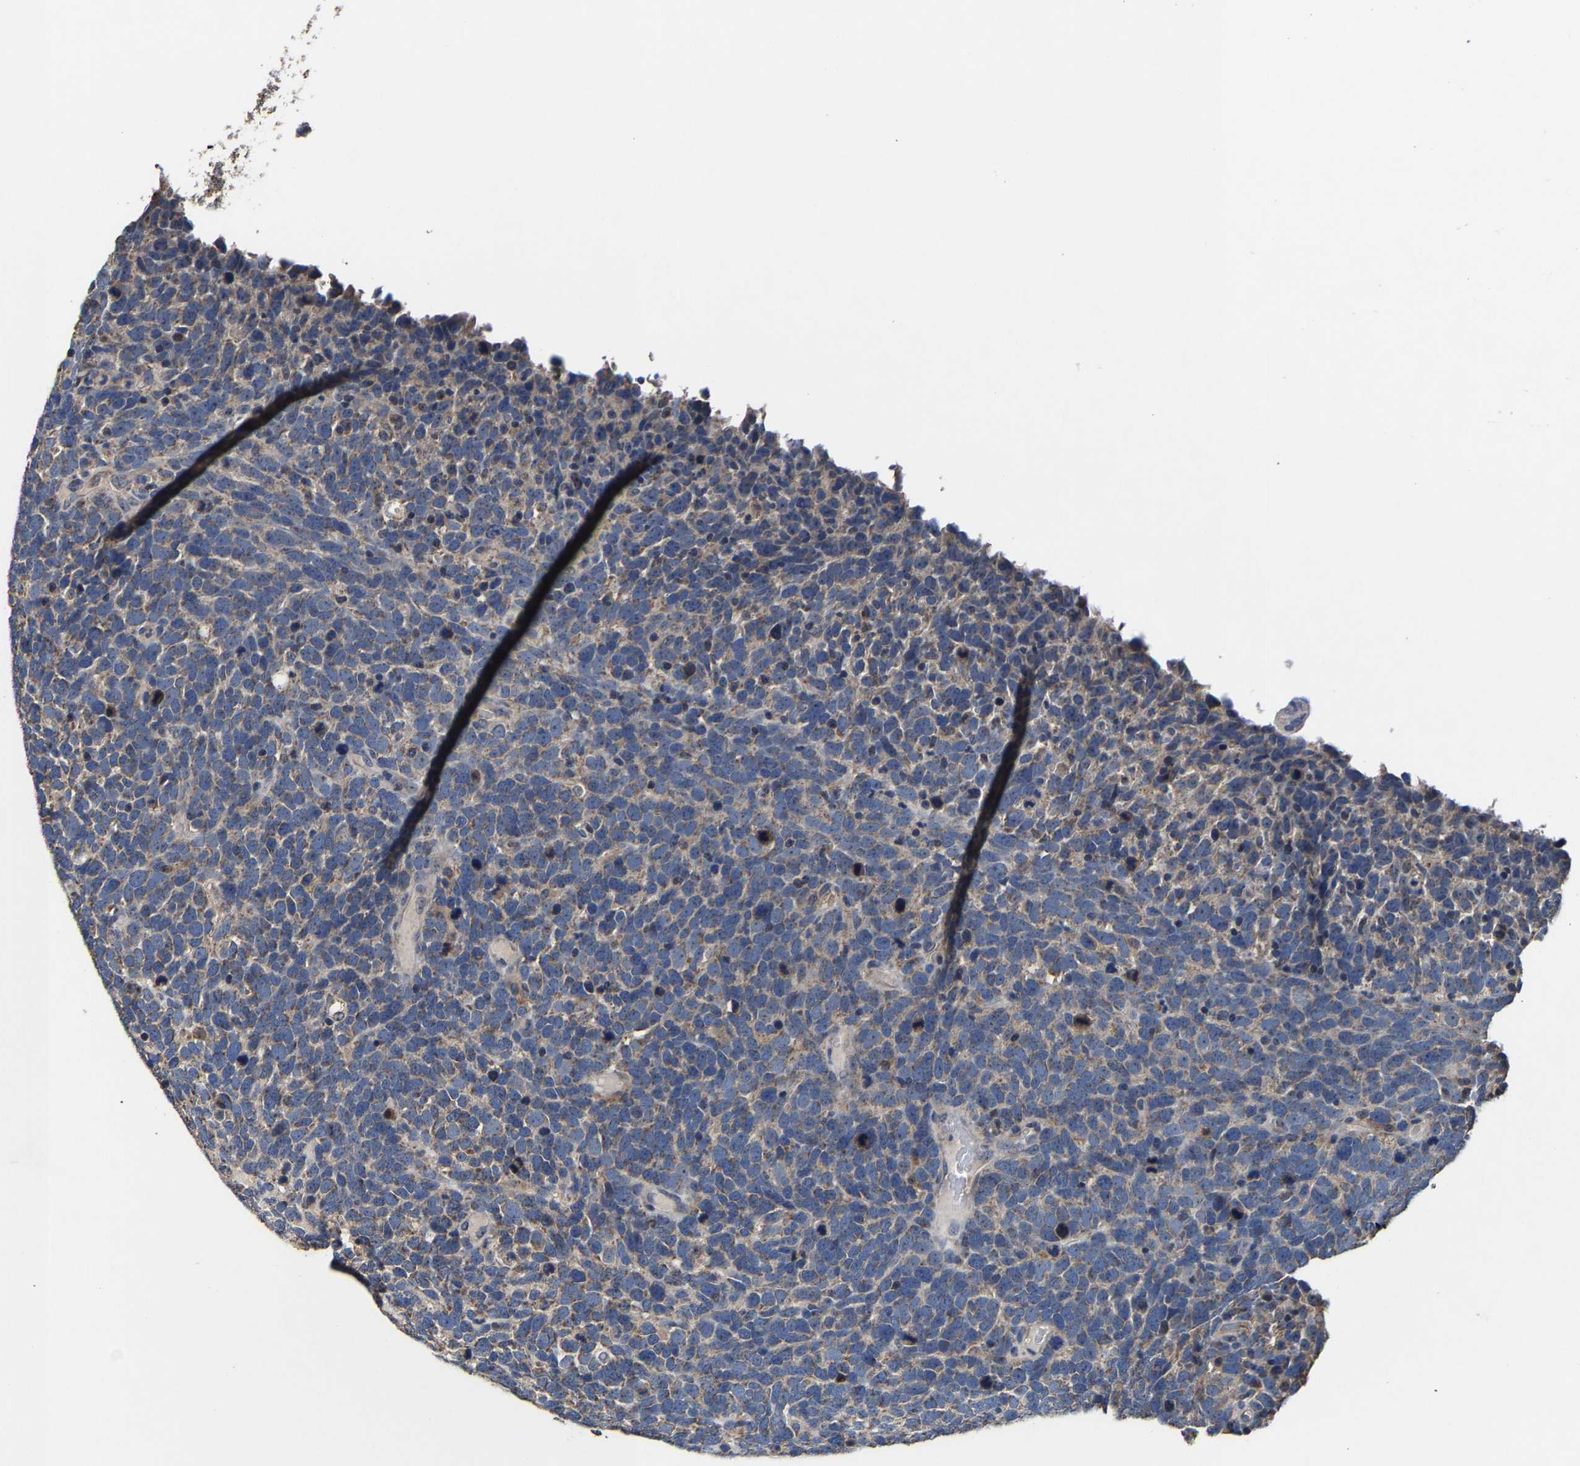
{"staining": {"intensity": "weak", "quantity": "25%-75%", "location": "cytoplasmic/membranous"}, "tissue": "urothelial cancer", "cell_type": "Tumor cells", "image_type": "cancer", "snomed": [{"axis": "morphology", "description": "Urothelial carcinoma, High grade"}, {"axis": "topography", "description": "Urinary bladder"}], "caption": "Human high-grade urothelial carcinoma stained with a brown dye demonstrates weak cytoplasmic/membranous positive expression in about 25%-75% of tumor cells.", "gene": "ZCCHC7", "patient": {"sex": "female", "age": 82}}